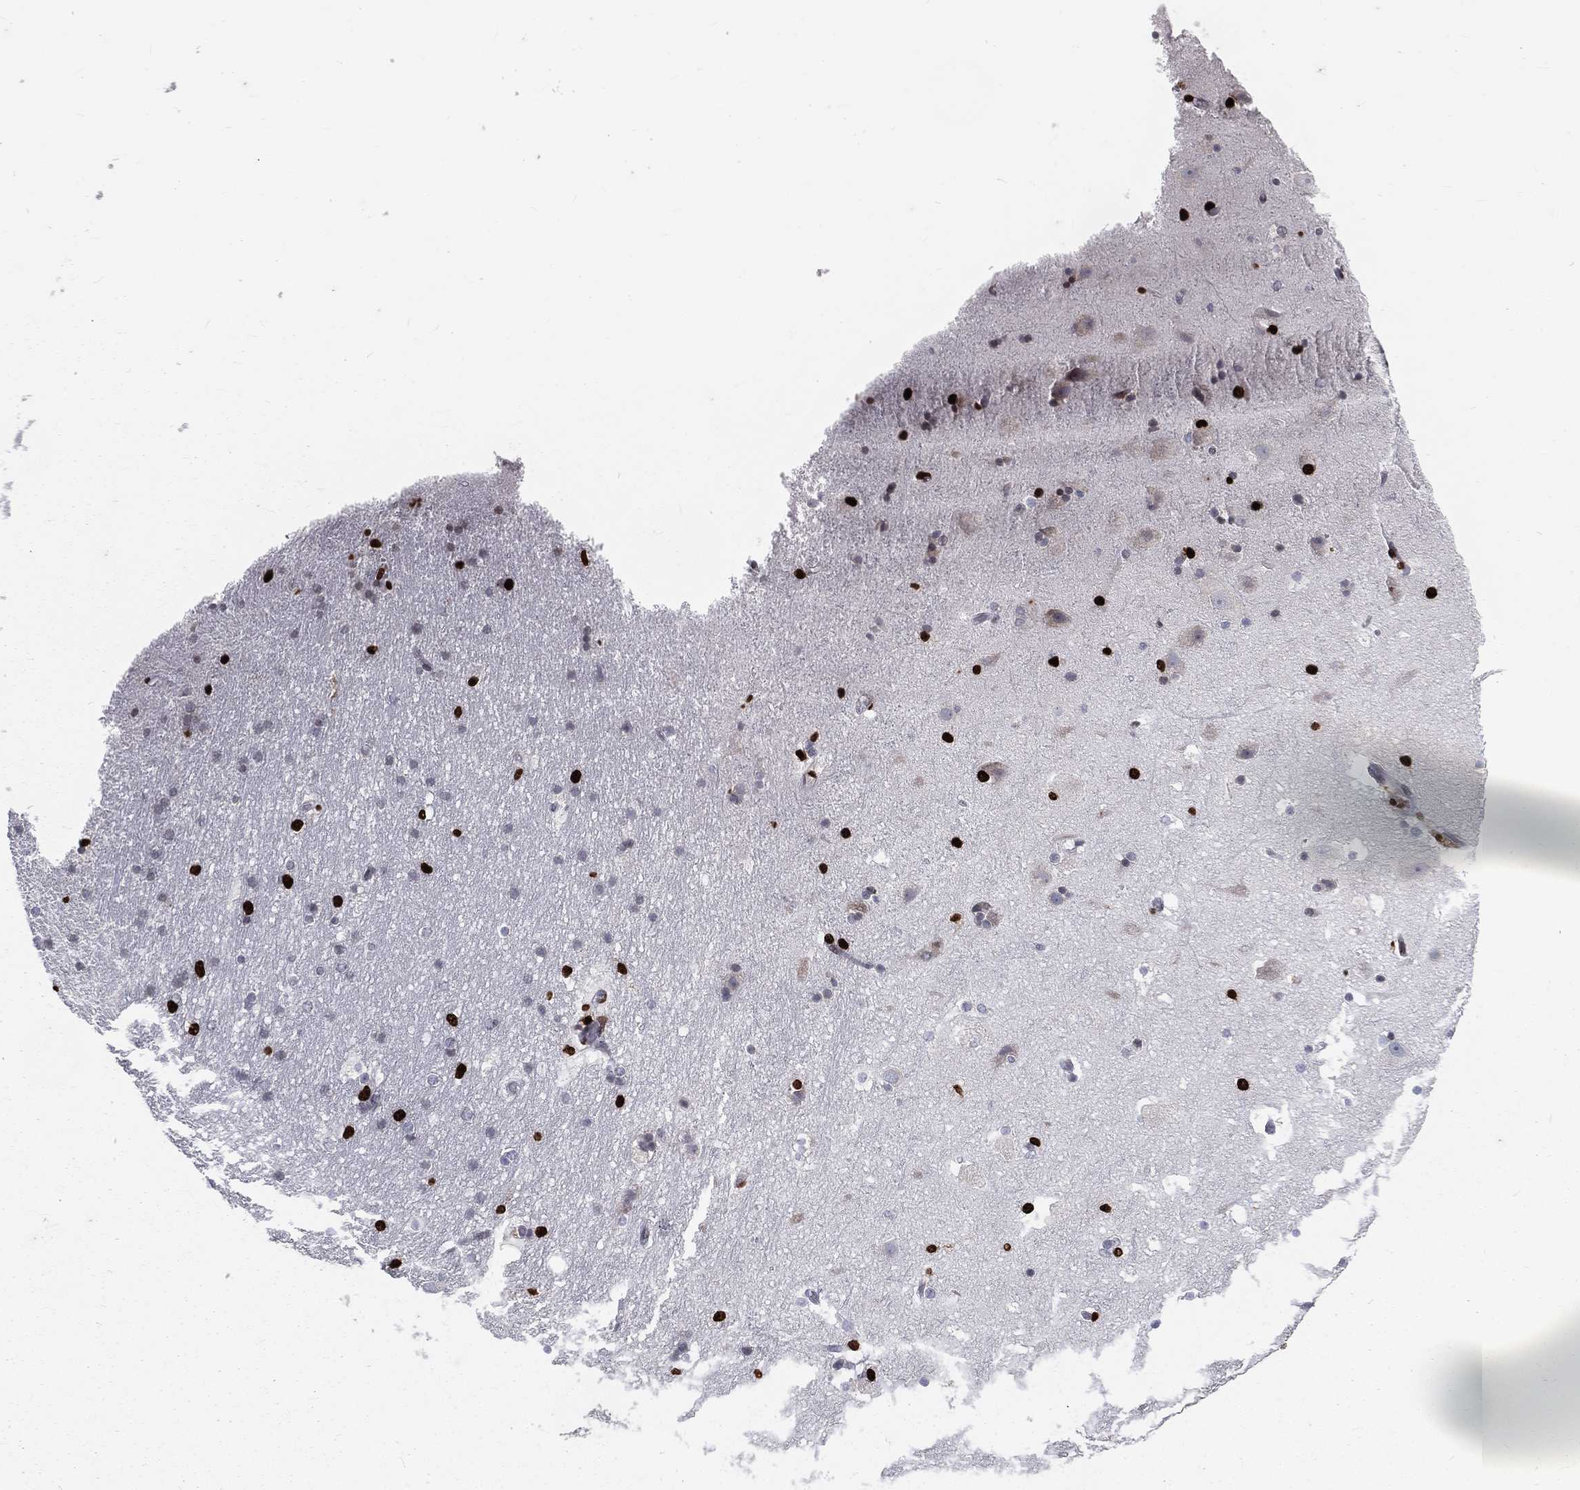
{"staining": {"intensity": "strong", "quantity": "<25%", "location": "nuclear"}, "tissue": "hippocampus", "cell_type": "Glial cells", "image_type": "normal", "snomed": [{"axis": "morphology", "description": "Normal tissue, NOS"}, {"axis": "topography", "description": "Hippocampus"}], "caption": "Hippocampus was stained to show a protein in brown. There is medium levels of strong nuclear positivity in approximately <25% of glial cells.", "gene": "MNDA", "patient": {"sex": "male", "age": 51}}